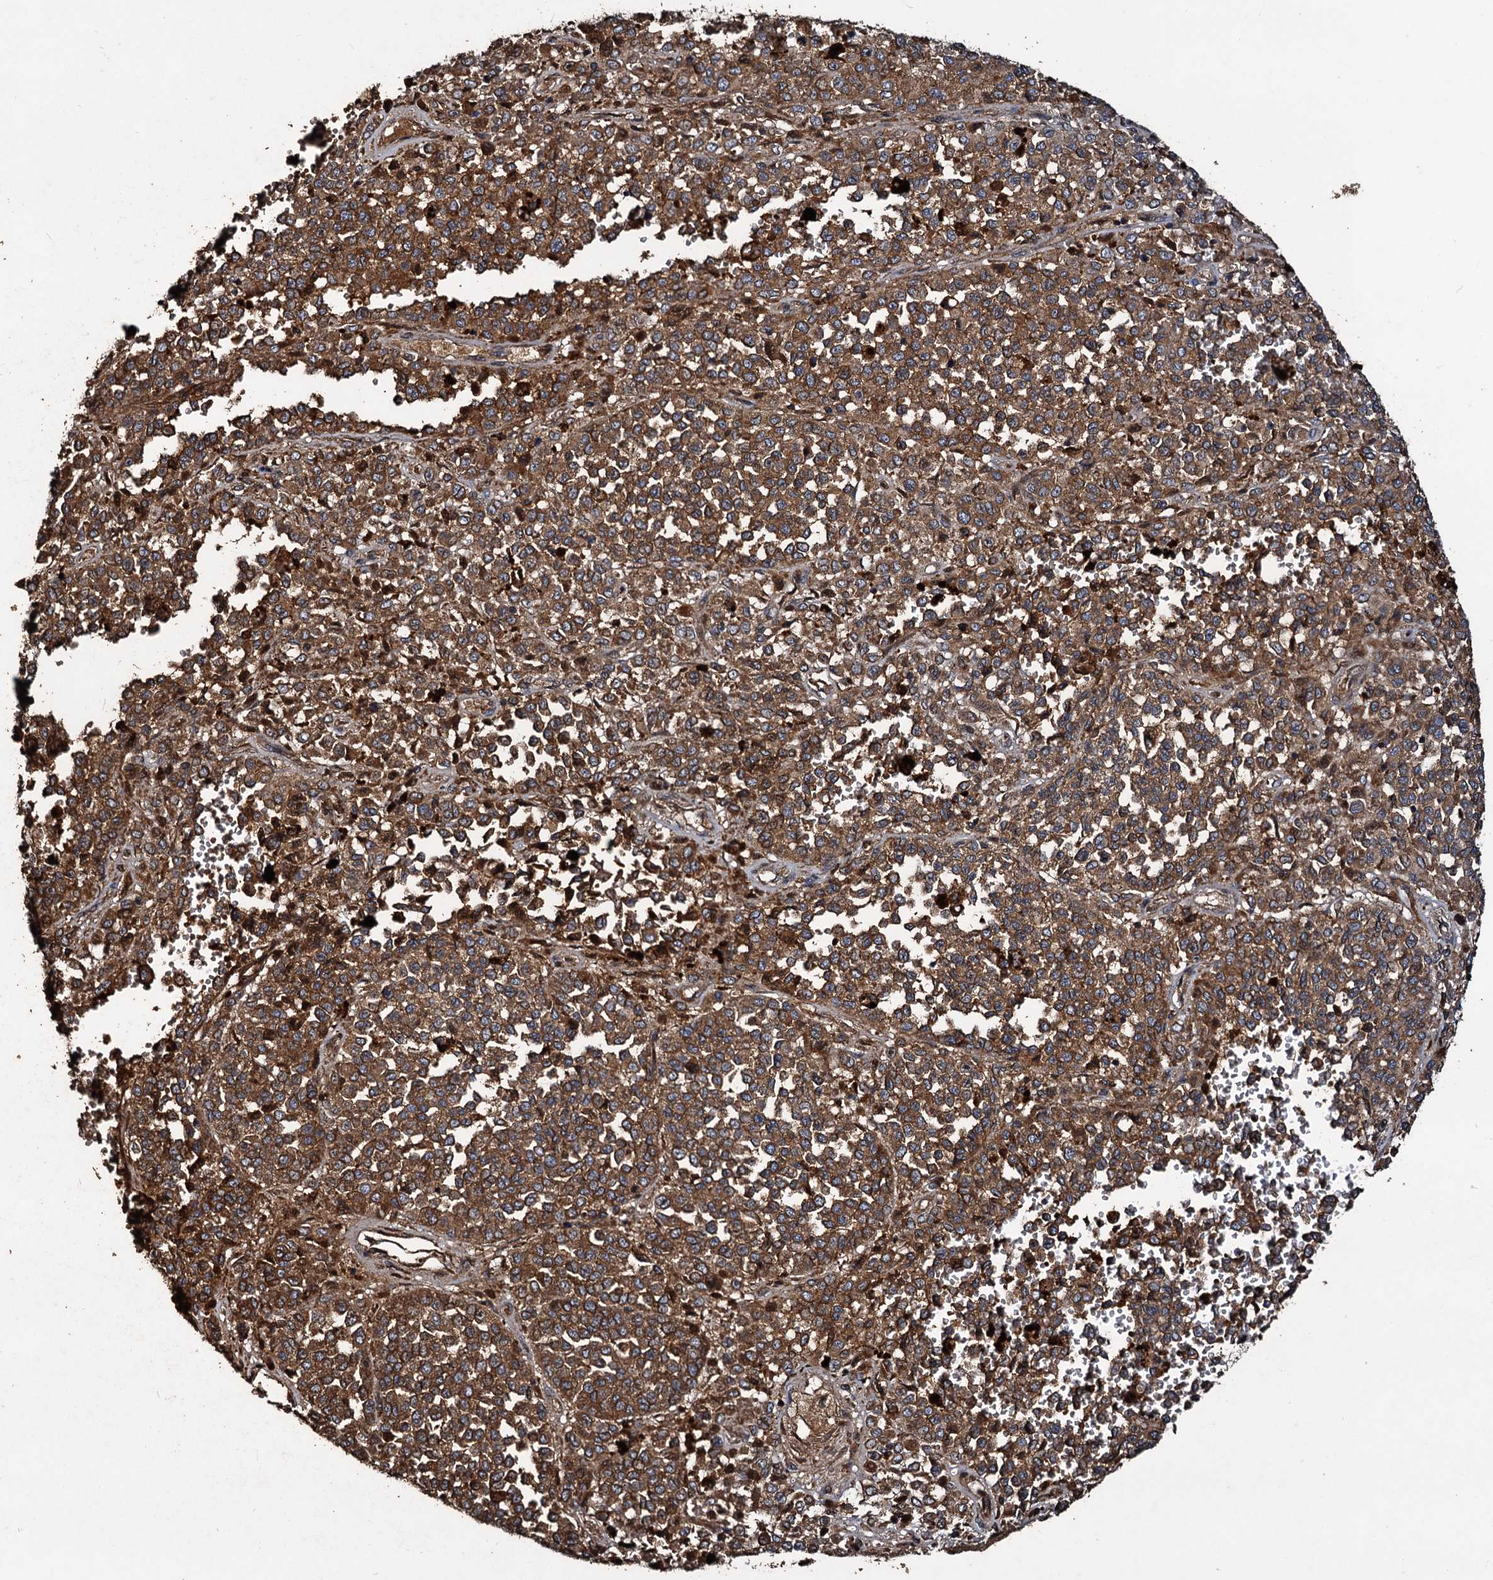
{"staining": {"intensity": "moderate", "quantity": ">75%", "location": "cytoplasmic/membranous"}, "tissue": "melanoma", "cell_type": "Tumor cells", "image_type": "cancer", "snomed": [{"axis": "morphology", "description": "Malignant melanoma, Metastatic site"}, {"axis": "topography", "description": "Pancreas"}], "caption": "Immunohistochemical staining of human melanoma demonstrates medium levels of moderate cytoplasmic/membranous expression in approximately >75% of tumor cells.", "gene": "NOTCH2NLA", "patient": {"sex": "female", "age": 30}}